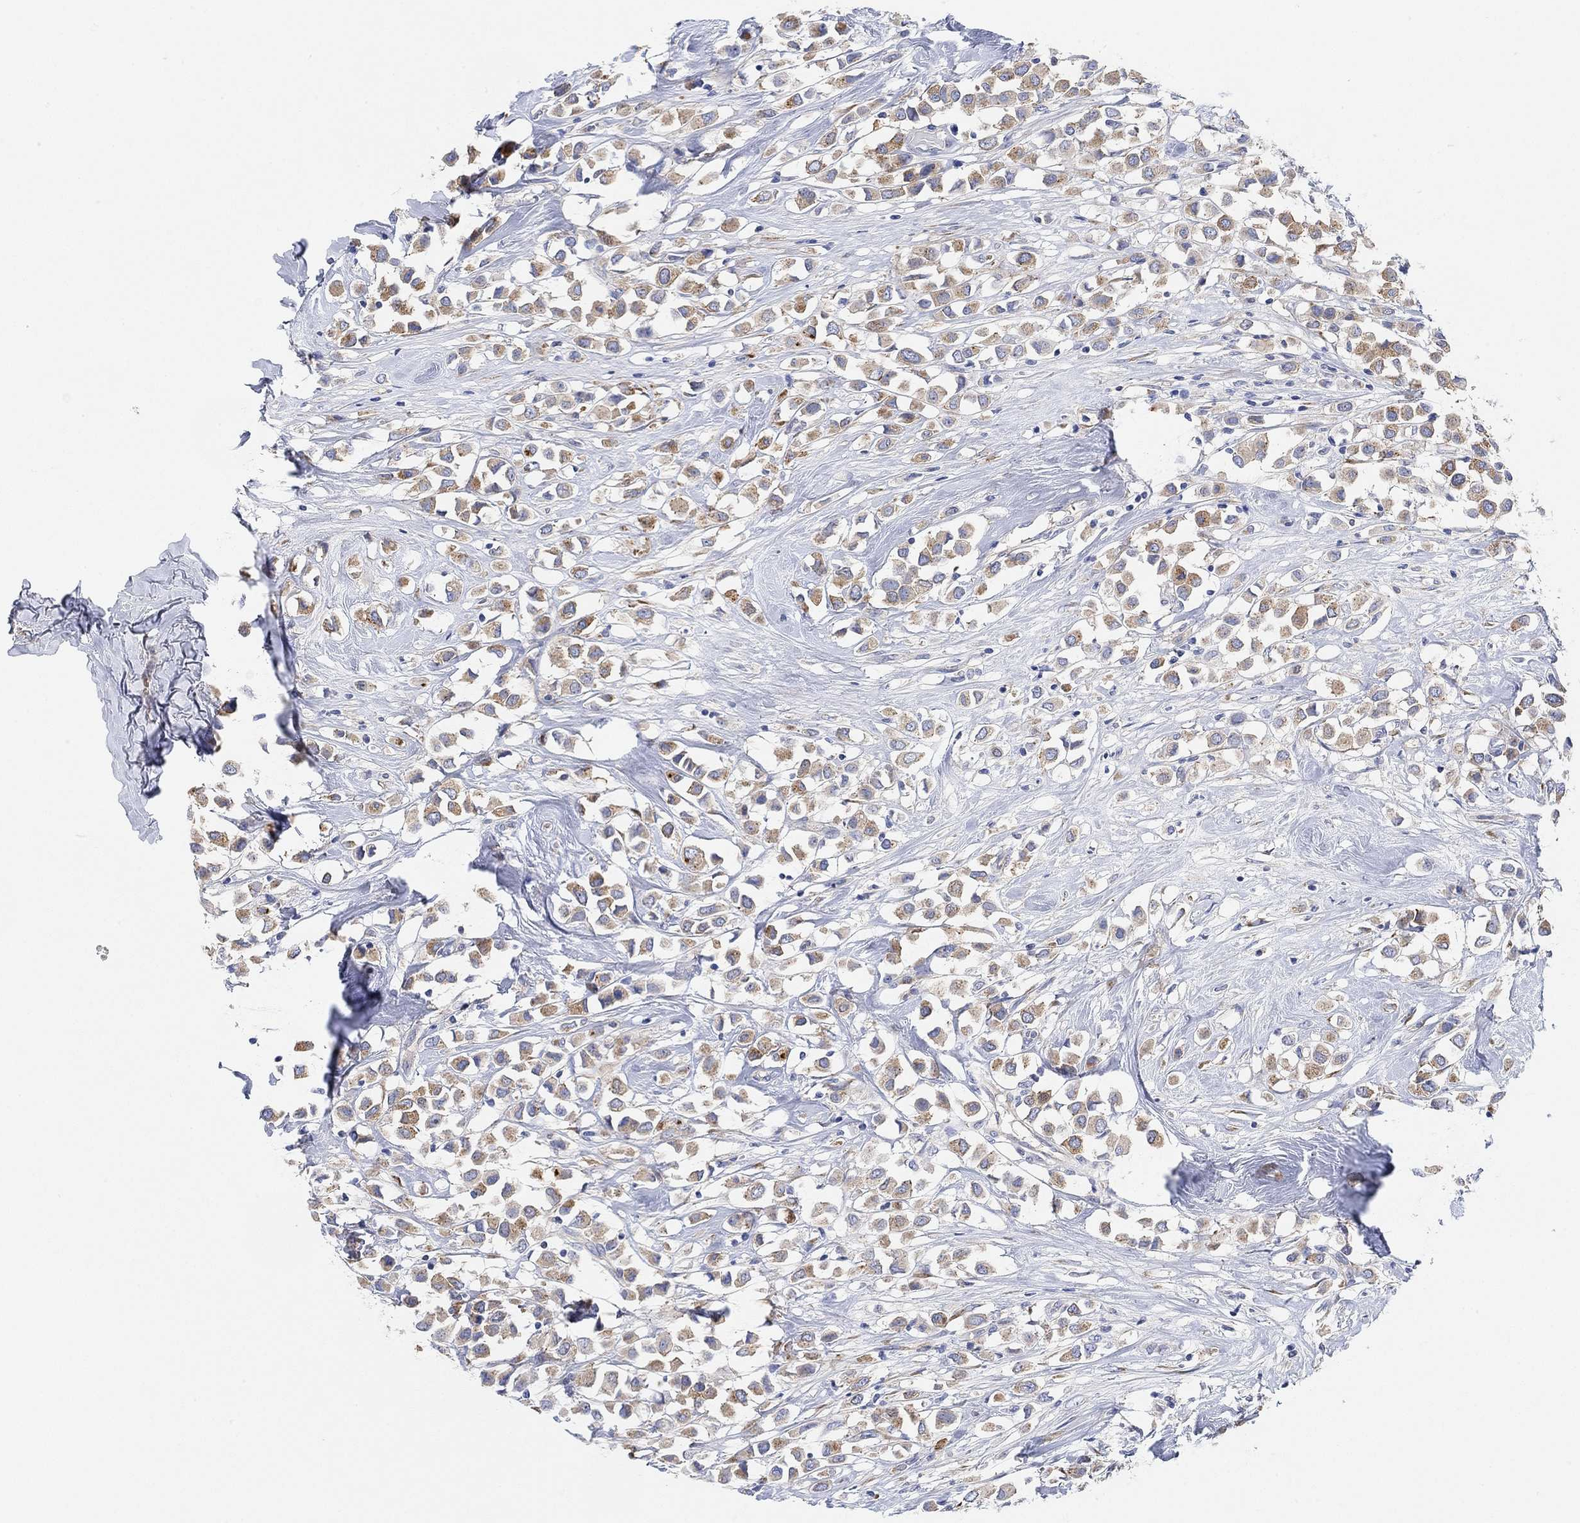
{"staining": {"intensity": "moderate", "quantity": "25%-75%", "location": "cytoplasmic/membranous"}, "tissue": "breast cancer", "cell_type": "Tumor cells", "image_type": "cancer", "snomed": [{"axis": "morphology", "description": "Duct carcinoma"}, {"axis": "topography", "description": "Breast"}], "caption": "Invasive ductal carcinoma (breast) stained with a protein marker demonstrates moderate staining in tumor cells.", "gene": "RGS1", "patient": {"sex": "female", "age": 61}}